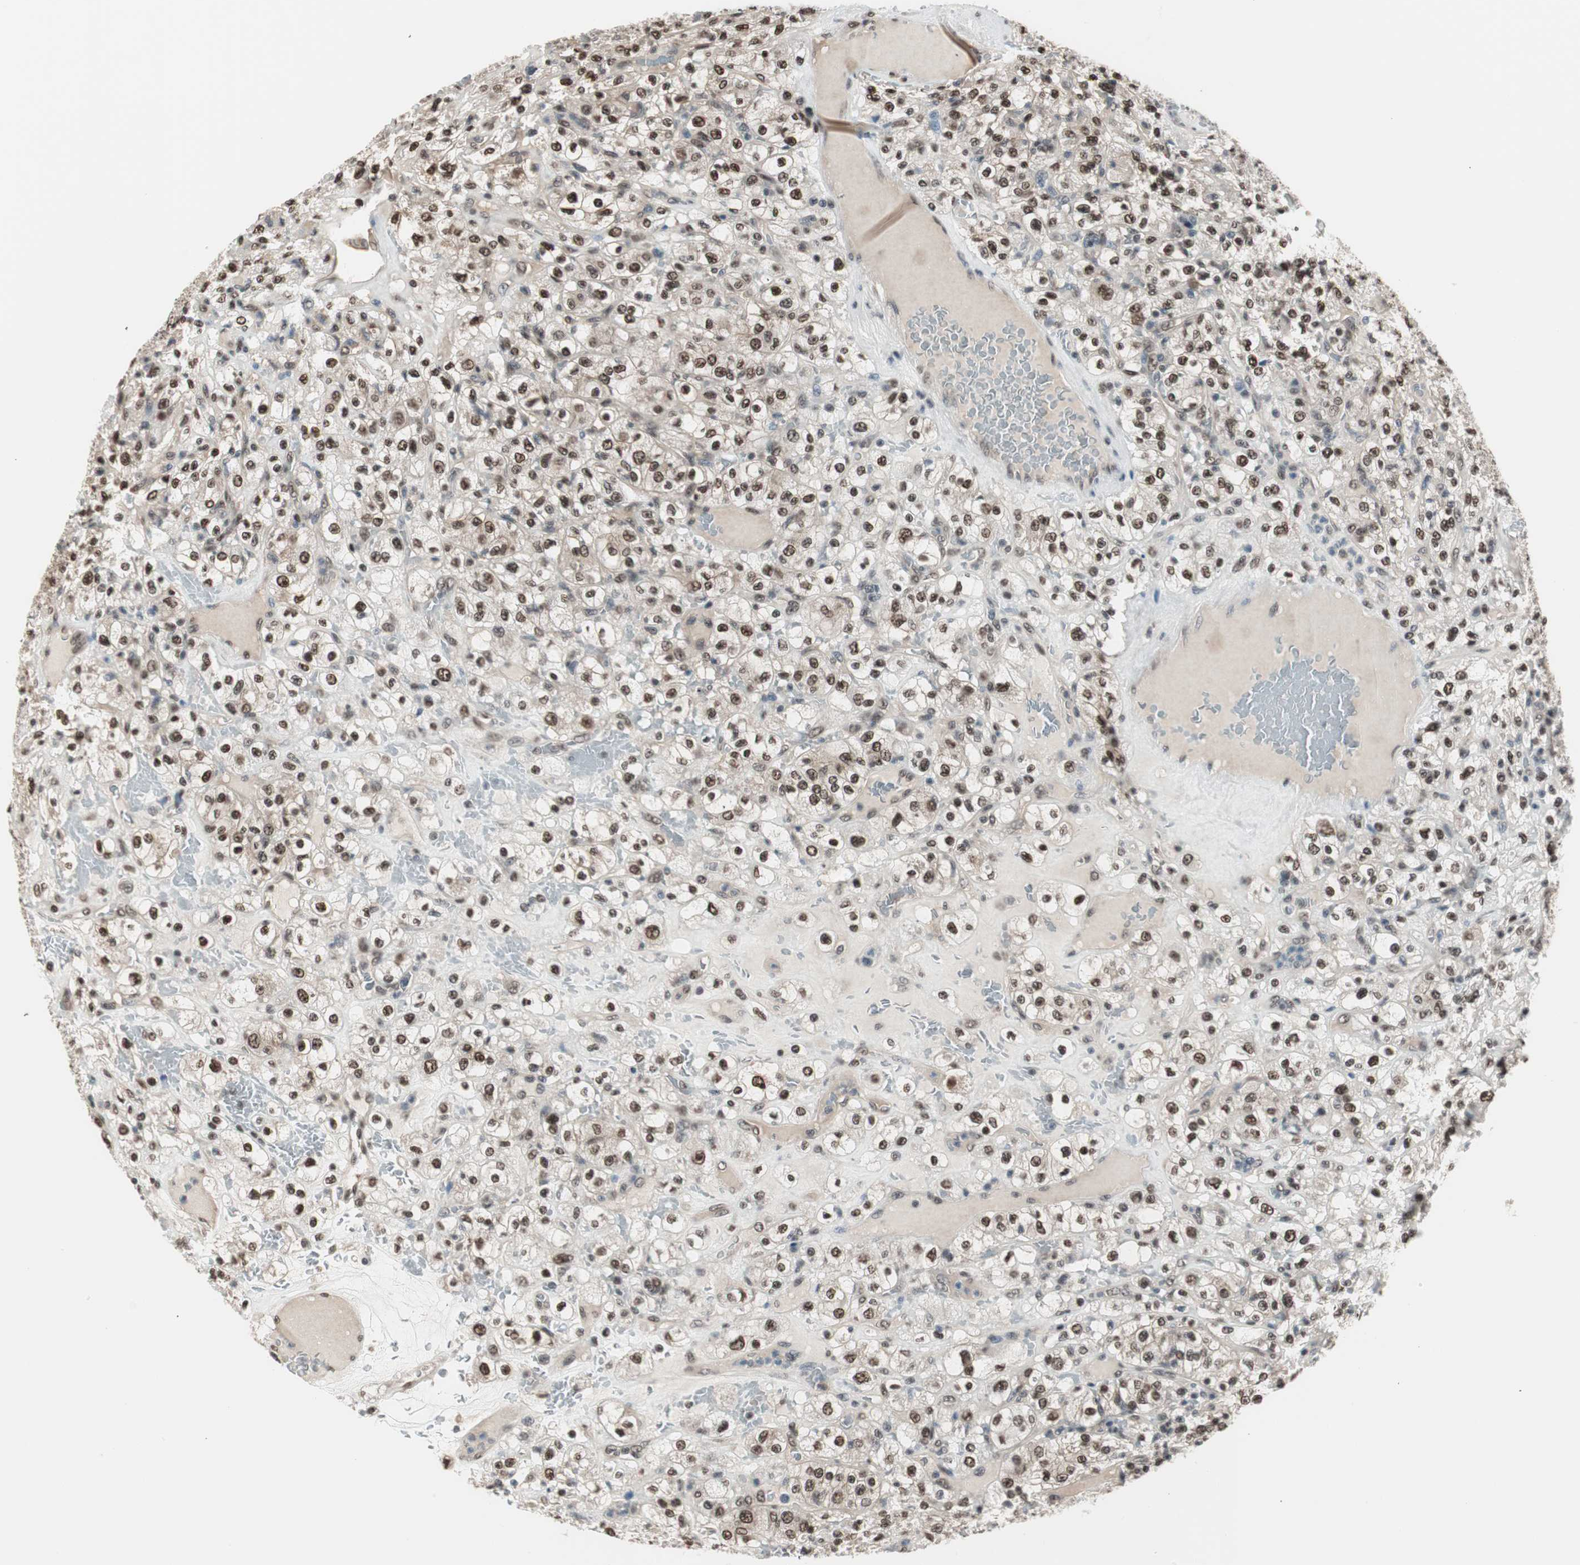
{"staining": {"intensity": "strong", "quantity": ">75%", "location": "nuclear"}, "tissue": "renal cancer", "cell_type": "Tumor cells", "image_type": "cancer", "snomed": [{"axis": "morphology", "description": "Normal tissue, NOS"}, {"axis": "morphology", "description": "Adenocarcinoma, NOS"}, {"axis": "topography", "description": "Kidney"}], "caption": "Brown immunohistochemical staining in human renal cancer (adenocarcinoma) exhibits strong nuclear positivity in about >75% of tumor cells.", "gene": "LONP2", "patient": {"sex": "female", "age": 72}}